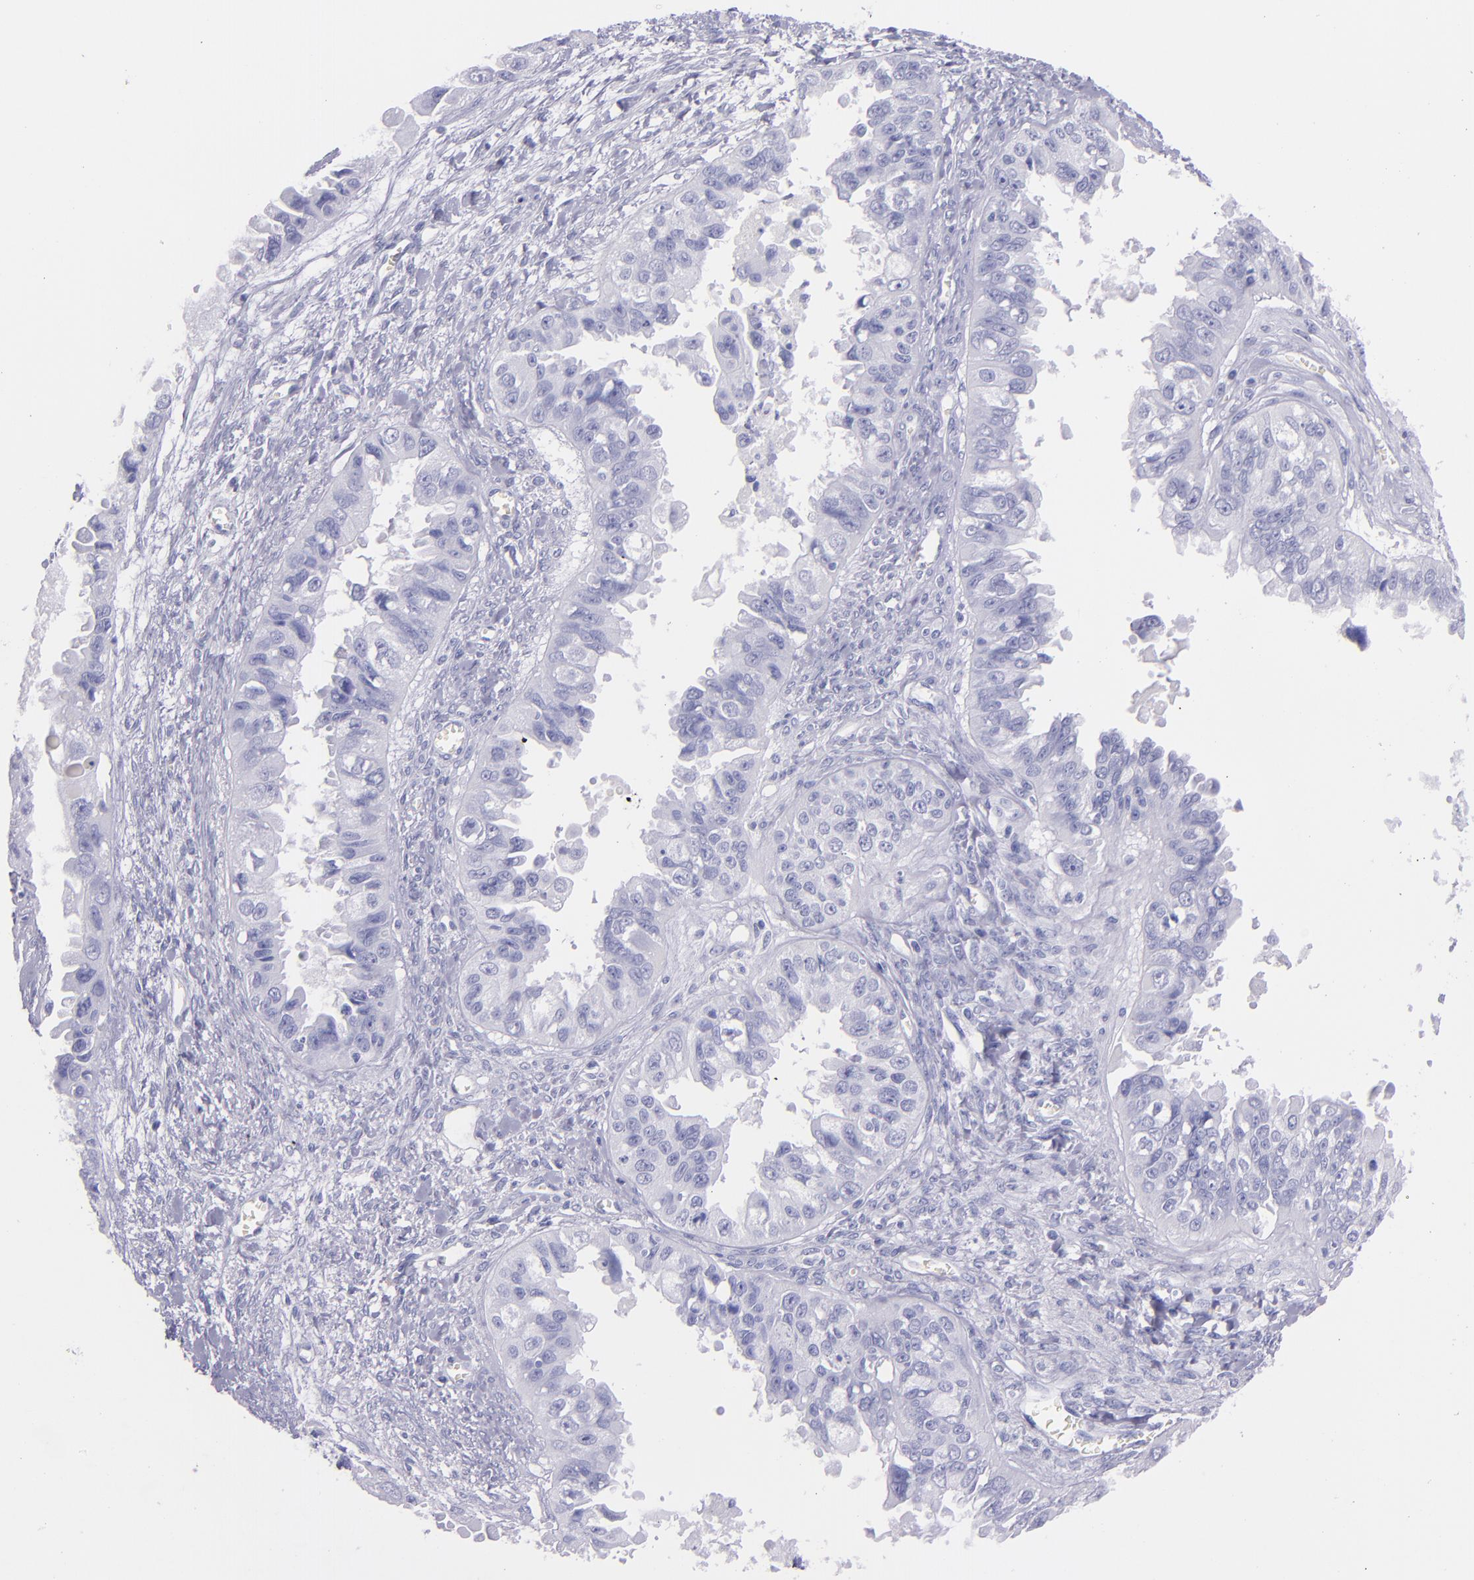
{"staining": {"intensity": "negative", "quantity": "none", "location": "none"}, "tissue": "ovarian cancer", "cell_type": "Tumor cells", "image_type": "cancer", "snomed": [{"axis": "morphology", "description": "Carcinoma, endometroid"}, {"axis": "topography", "description": "Ovary"}], "caption": "DAB immunohistochemical staining of endometroid carcinoma (ovarian) shows no significant positivity in tumor cells.", "gene": "SFTPB", "patient": {"sex": "female", "age": 85}}